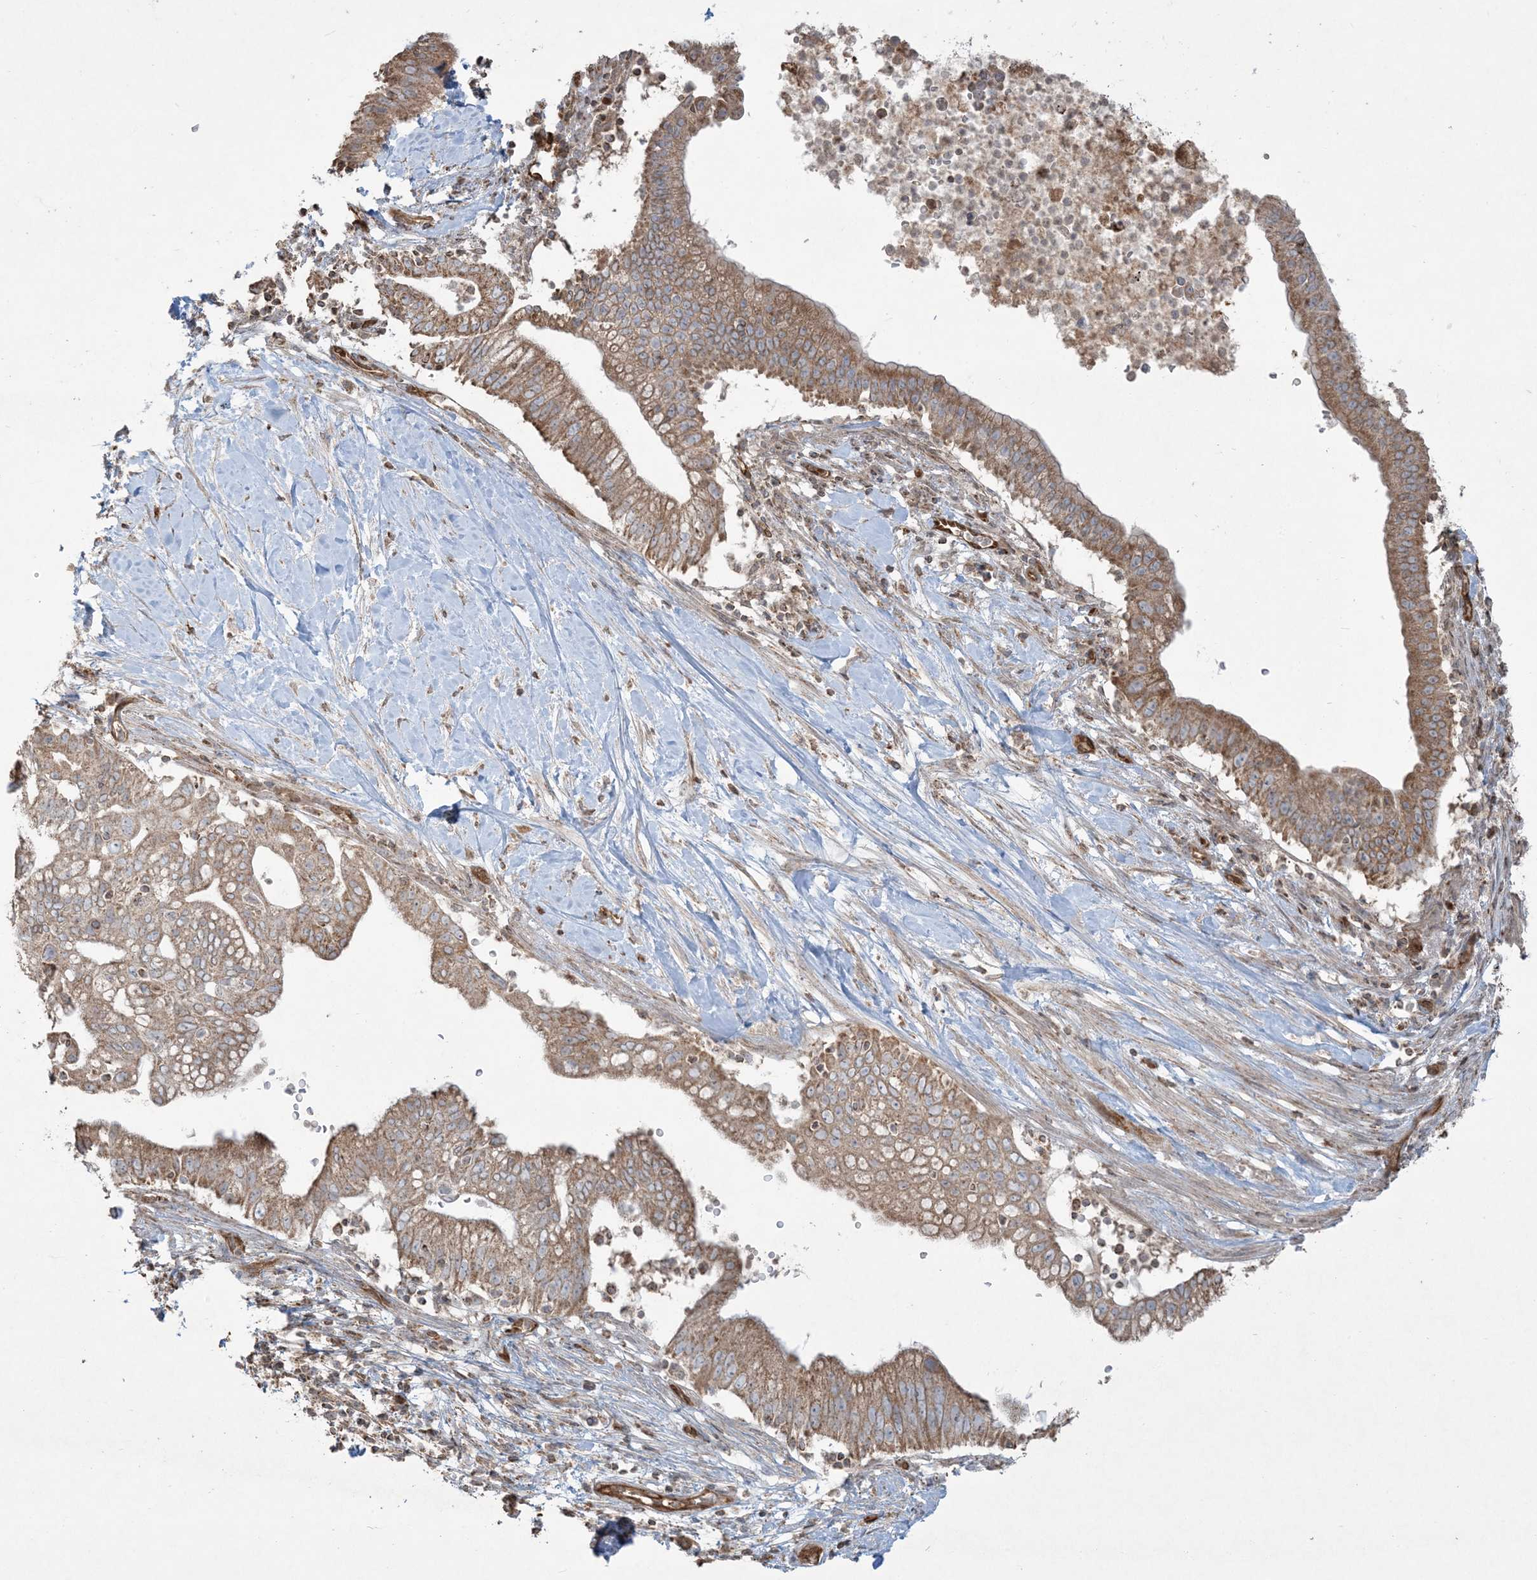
{"staining": {"intensity": "moderate", "quantity": ">75%", "location": "cytoplasmic/membranous"}, "tissue": "pancreatic cancer", "cell_type": "Tumor cells", "image_type": "cancer", "snomed": [{"axis": "morphology", "description": "Adenocarcinoma, NOS"}, {"axis": "topography", "description": "Pancreas"}], "caption": "Immunohistochemical staining of human adenocarcinoma (pancreatic) exhibits moderate cytoplasmic/membranous protein expression in approximately >75% of tumor cells. Using DAB (3,3'-diaminobenzidine) (brown) and hematoxylin (blue) stains, captured at high magnification using brightfield microscopy.", "gene": "PPM1F", "patient": {"sex": "male", "age": 68}}